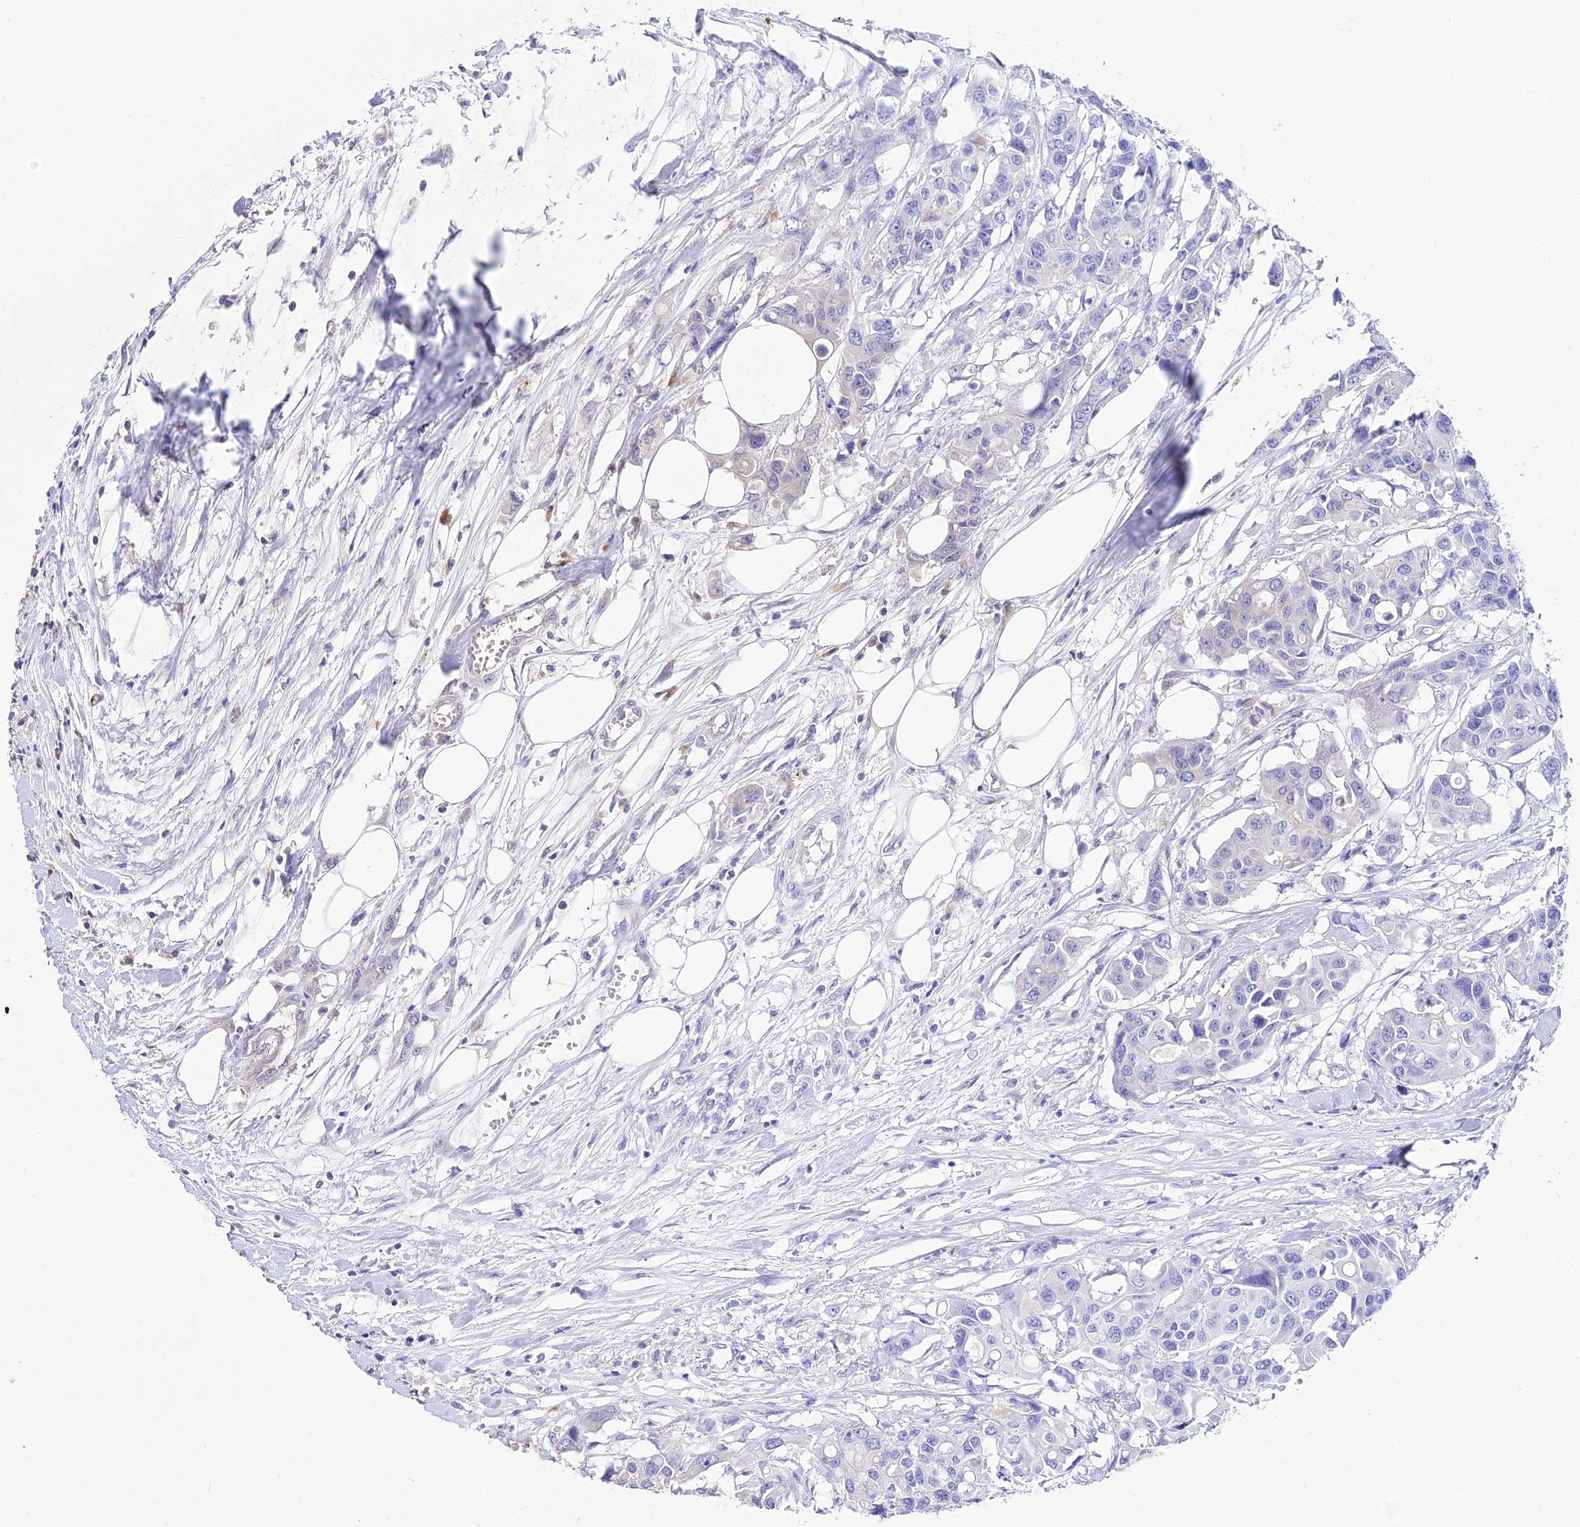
{"staining": {"intensity": "weak", "quantity": "<25%", "location": "cytoplasmic/membranous"}, "tissue": "colorectal cancer", "cell_type": "Tumor cells", "image_type": "cancer", "snomed": [{"axis": "morphology", "description": "Adenocarcinoma, NOS"}, {"axis": "topography", "description": "Colon"}], "caption": "A high-resolution image shows IHC staining of colorectal adenocarcinoma, which displays no significant positivity in tumor cells.", "gene": "SDHD", "patient": {"sex": "male", "age": 77}}